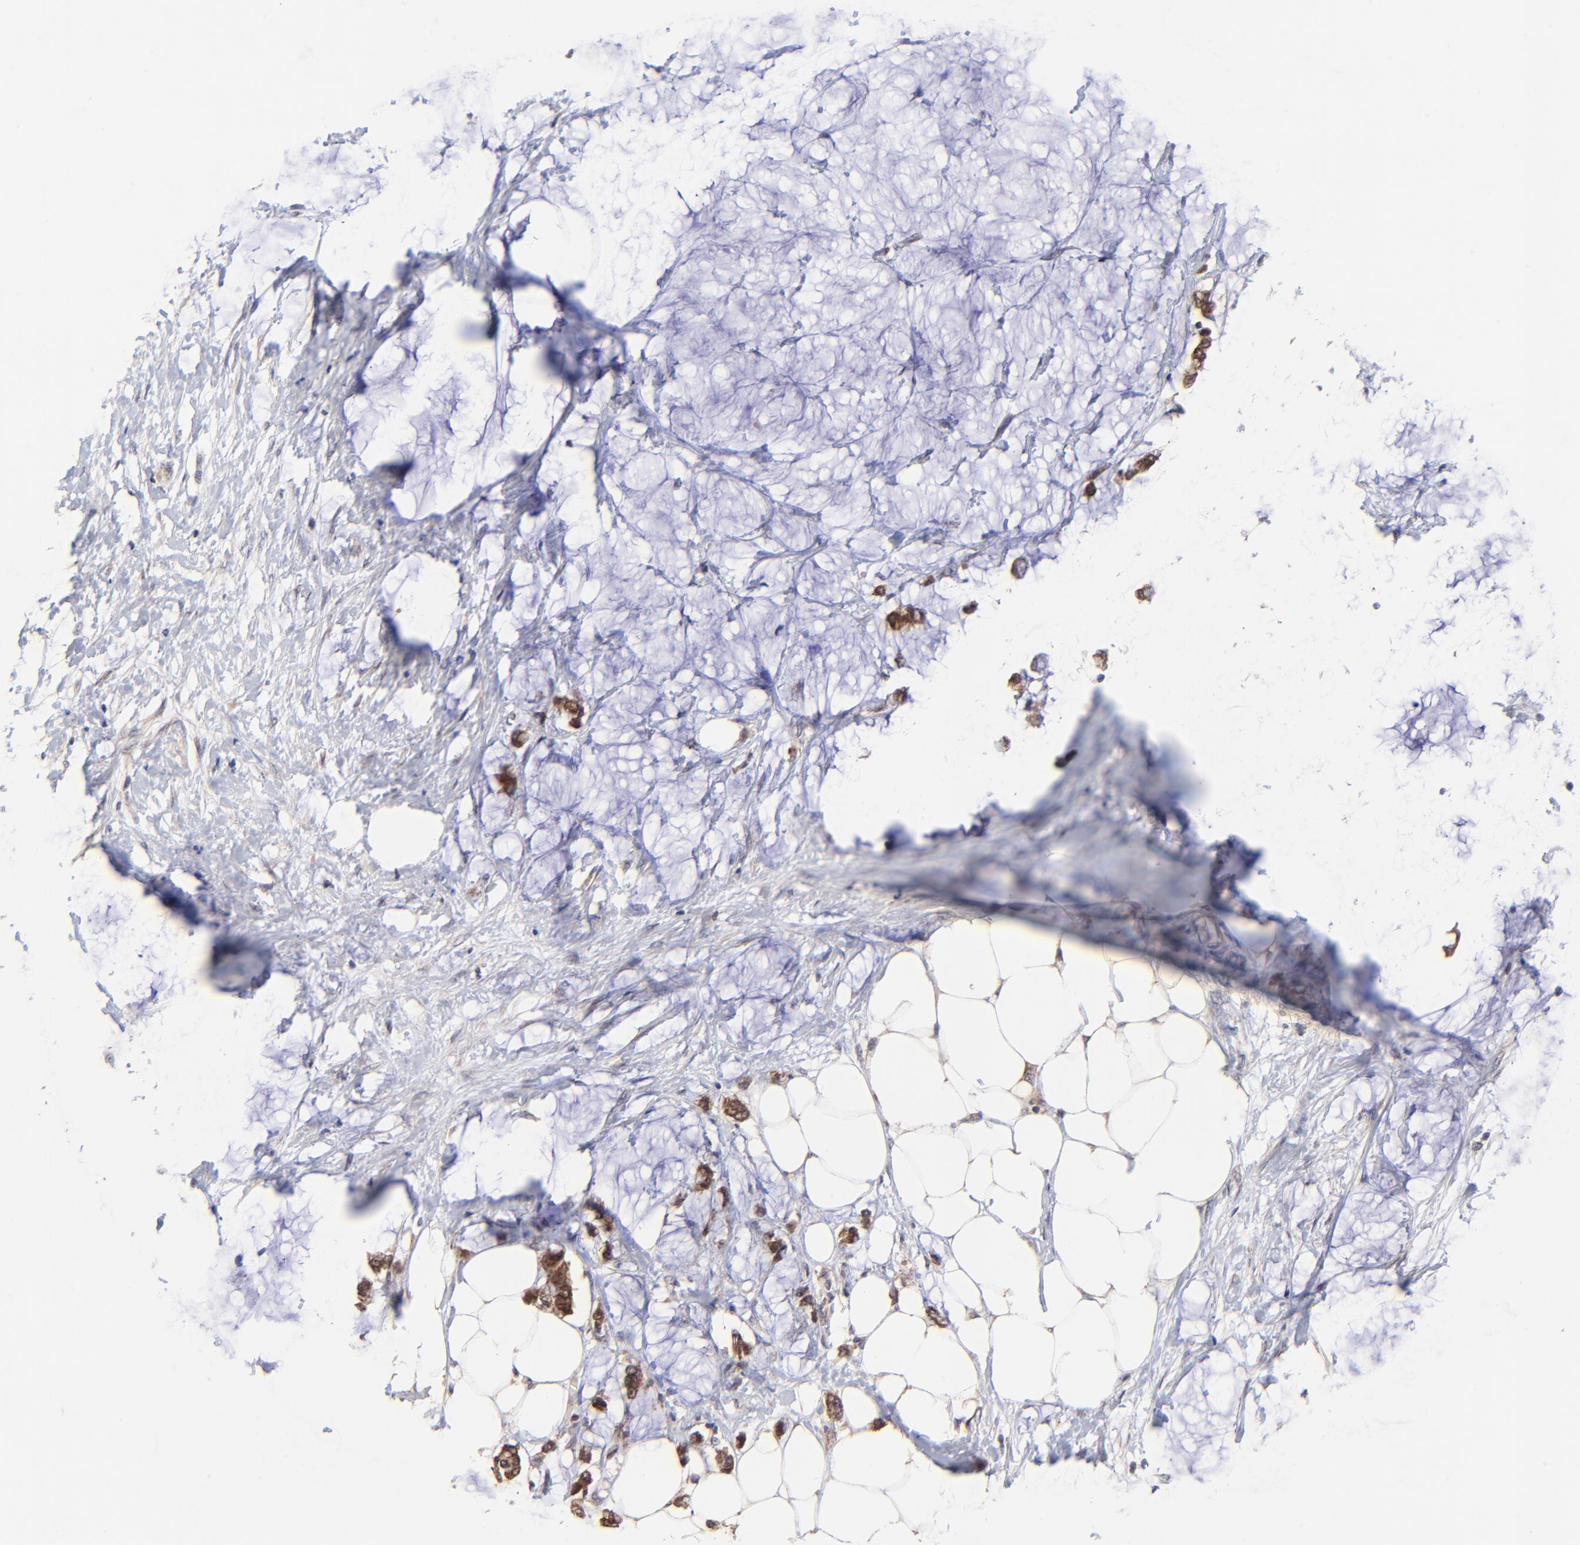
{"staining": {"intensity": "strong", "quantity": ">75%", "location": "cytoplasmic/membranous"}, "tissue": "colorectal cancer", "cell_type": "Tumor cells", "image_type": "cancer", "snomed": [{"axis": "morphology", "description": "Normal tissue, NOS"}, {"axis": "morphology", "description": "Adenocarcinoma, NOS"}, {"axis": "topography", "description": "Colon"}, {"axis": "topography", "description": "Peripheral nerve tissue"}], "caption": "Protein staining displays strong cytoplasmic/membranous expression in about >75% of tumor cells in colorectal cancer. Nuclei are stained in blue.", "gene": "BAIAP2L2", "patient": {"sex": "male", "age": 14}}